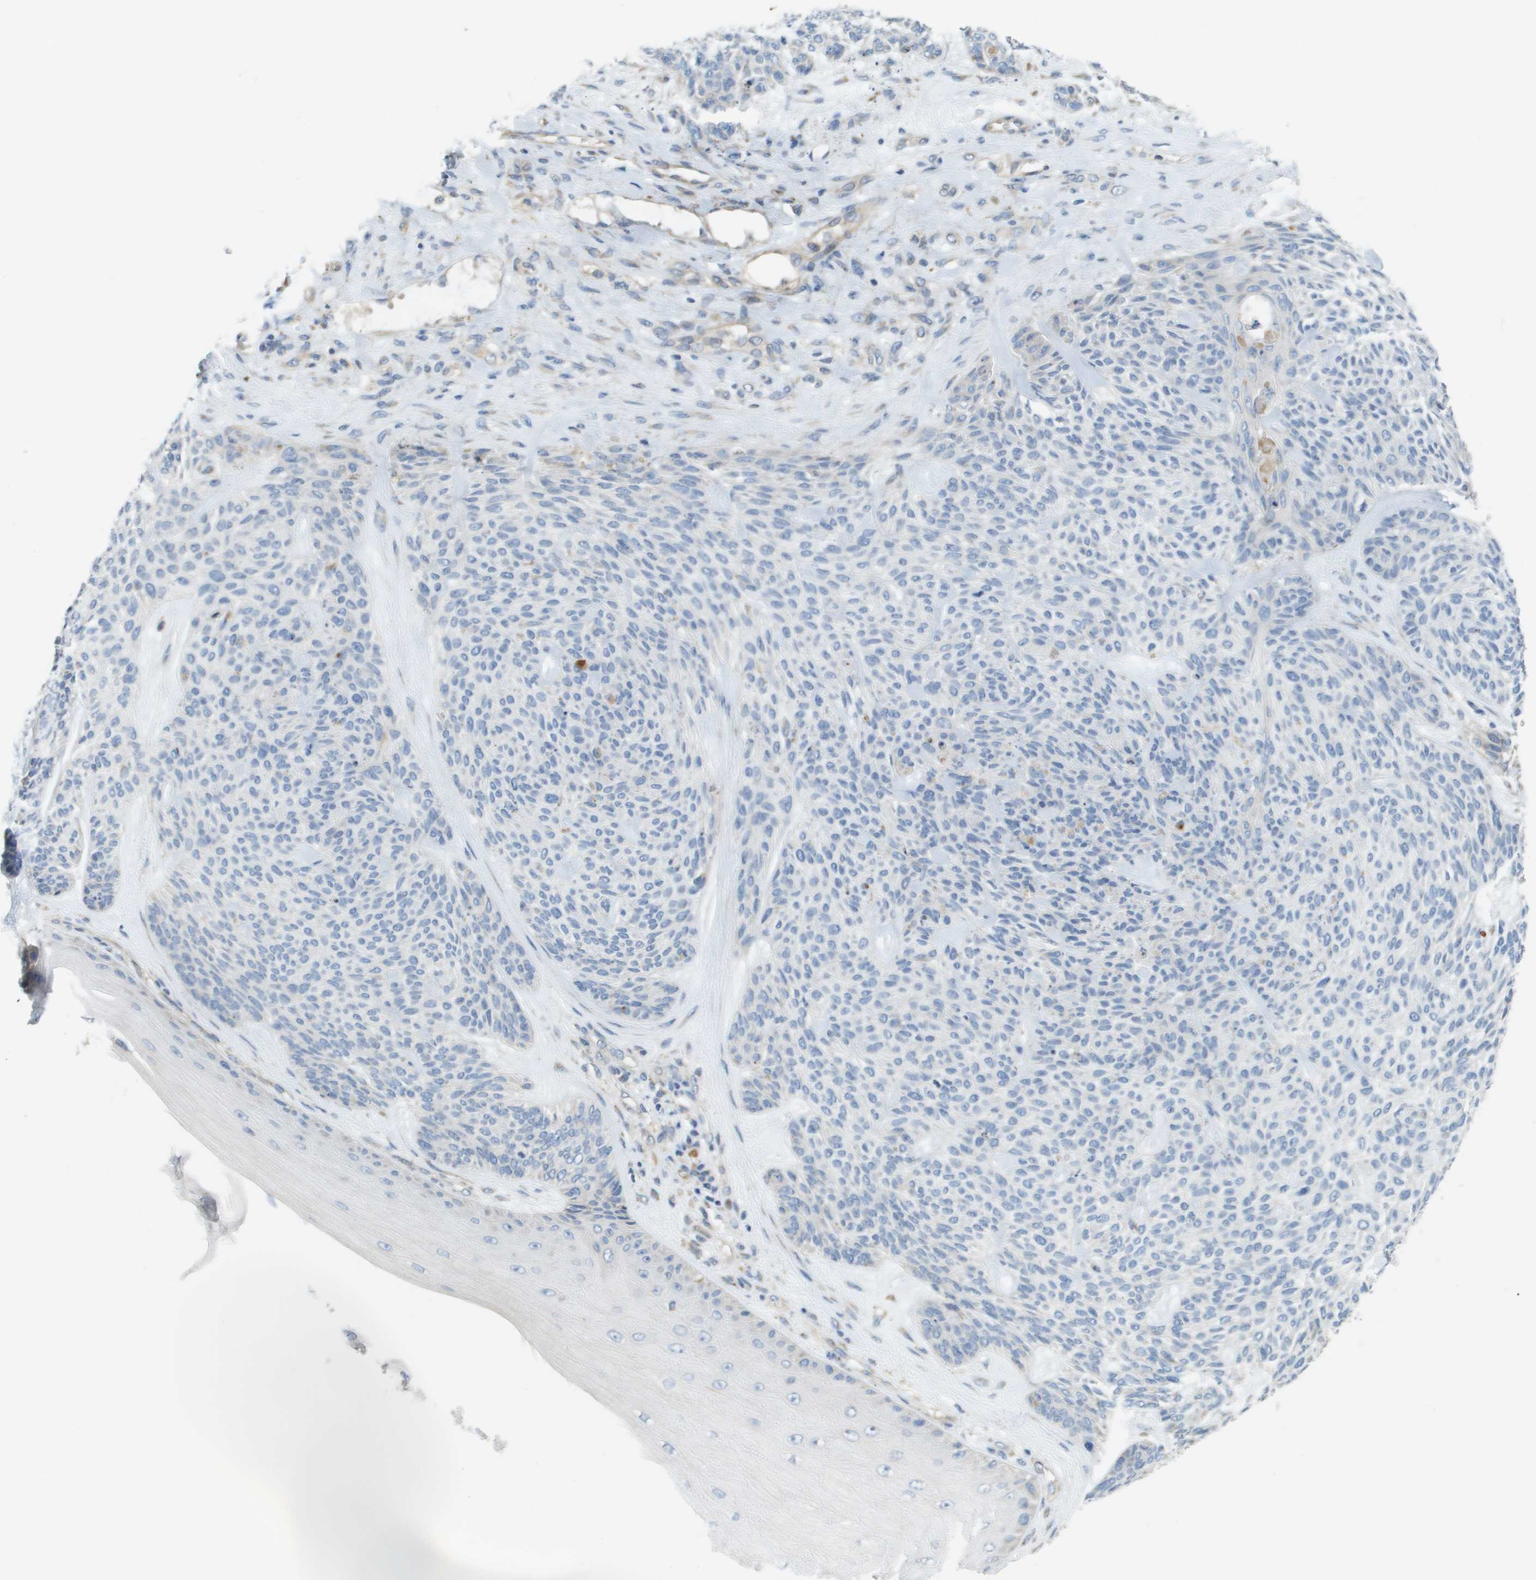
{"staining": {"intensity": "negative", "quantity": "none", "location": "none"}, "tissue": "skin cancer", "cell_type": "Tumor cells", "image_type": "cancer", "snomed": [{"axis": "morphology", "description": "Basal cell carcinoma"}, {"axis": "topography", "description": "Skin"}], "caption": "Immunohistochemistry (IHC) of human skin basal cell carcinoma exhibits no positivity in tumor cells.", "gene": "CASP10", "patient": {"sex": "male", "age": 55}}